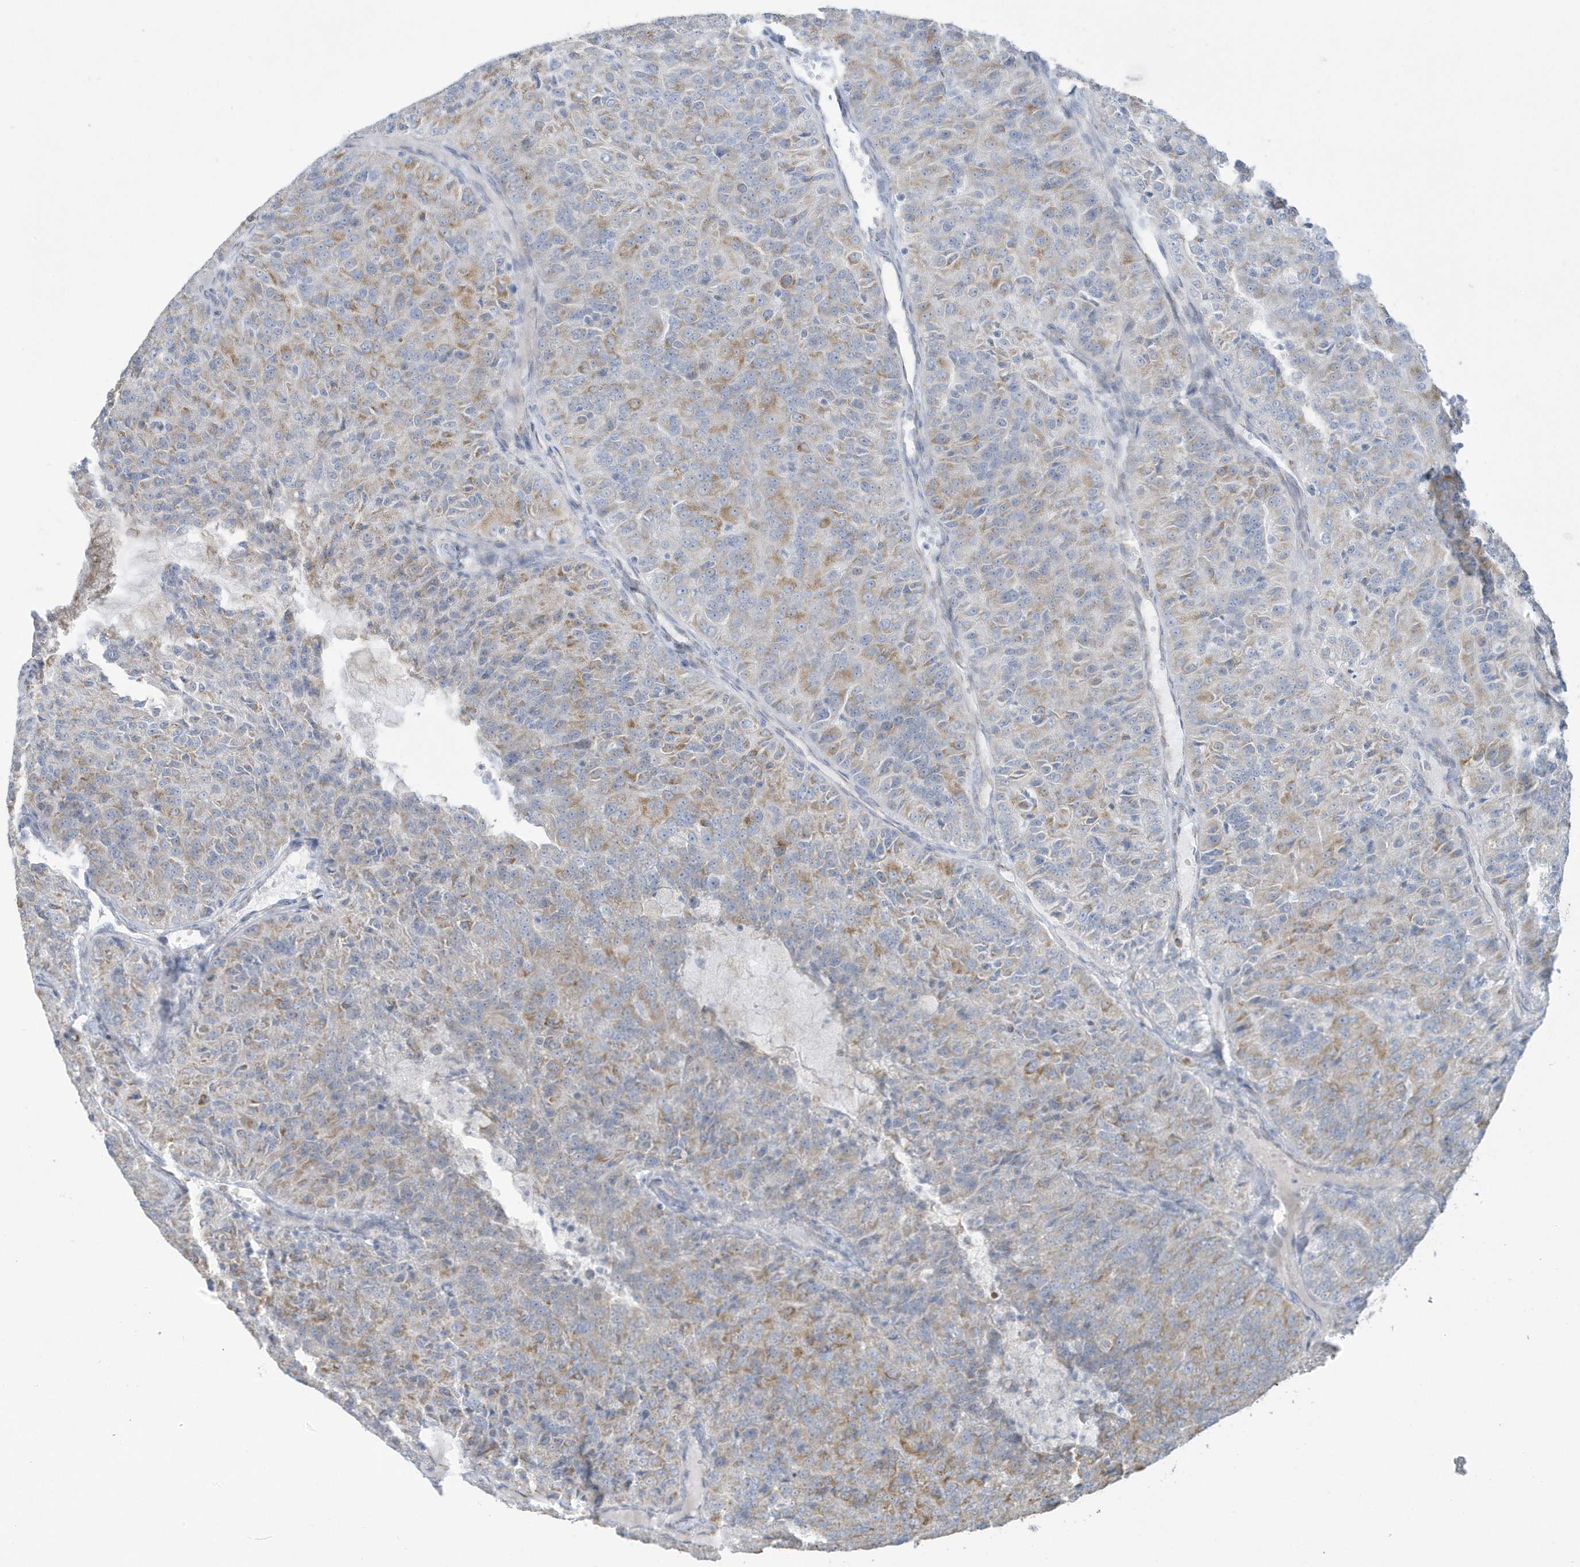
{"staining": {"intensity": "moderate", "quantity": "<25%", "location": "cytoplasmic/membranous"}, "tissue": "renal cancer", "cell_type": "Tumor cells", "image_type": "cancer", "snomed": [{"axis": "morphology", "description": "Adenocarcinoma, NOS"}, {"axis": "topography", "description": "Kidney"}], "caption": "Immunohistochemical staining of human renal cancer (adenocarcinoma) displays moderate cytoplasmic/membranous protein expression in approximately <25% of tumor cells.", "gene": "DCAF1", "patient": {"sex": "female", "age": 63}}